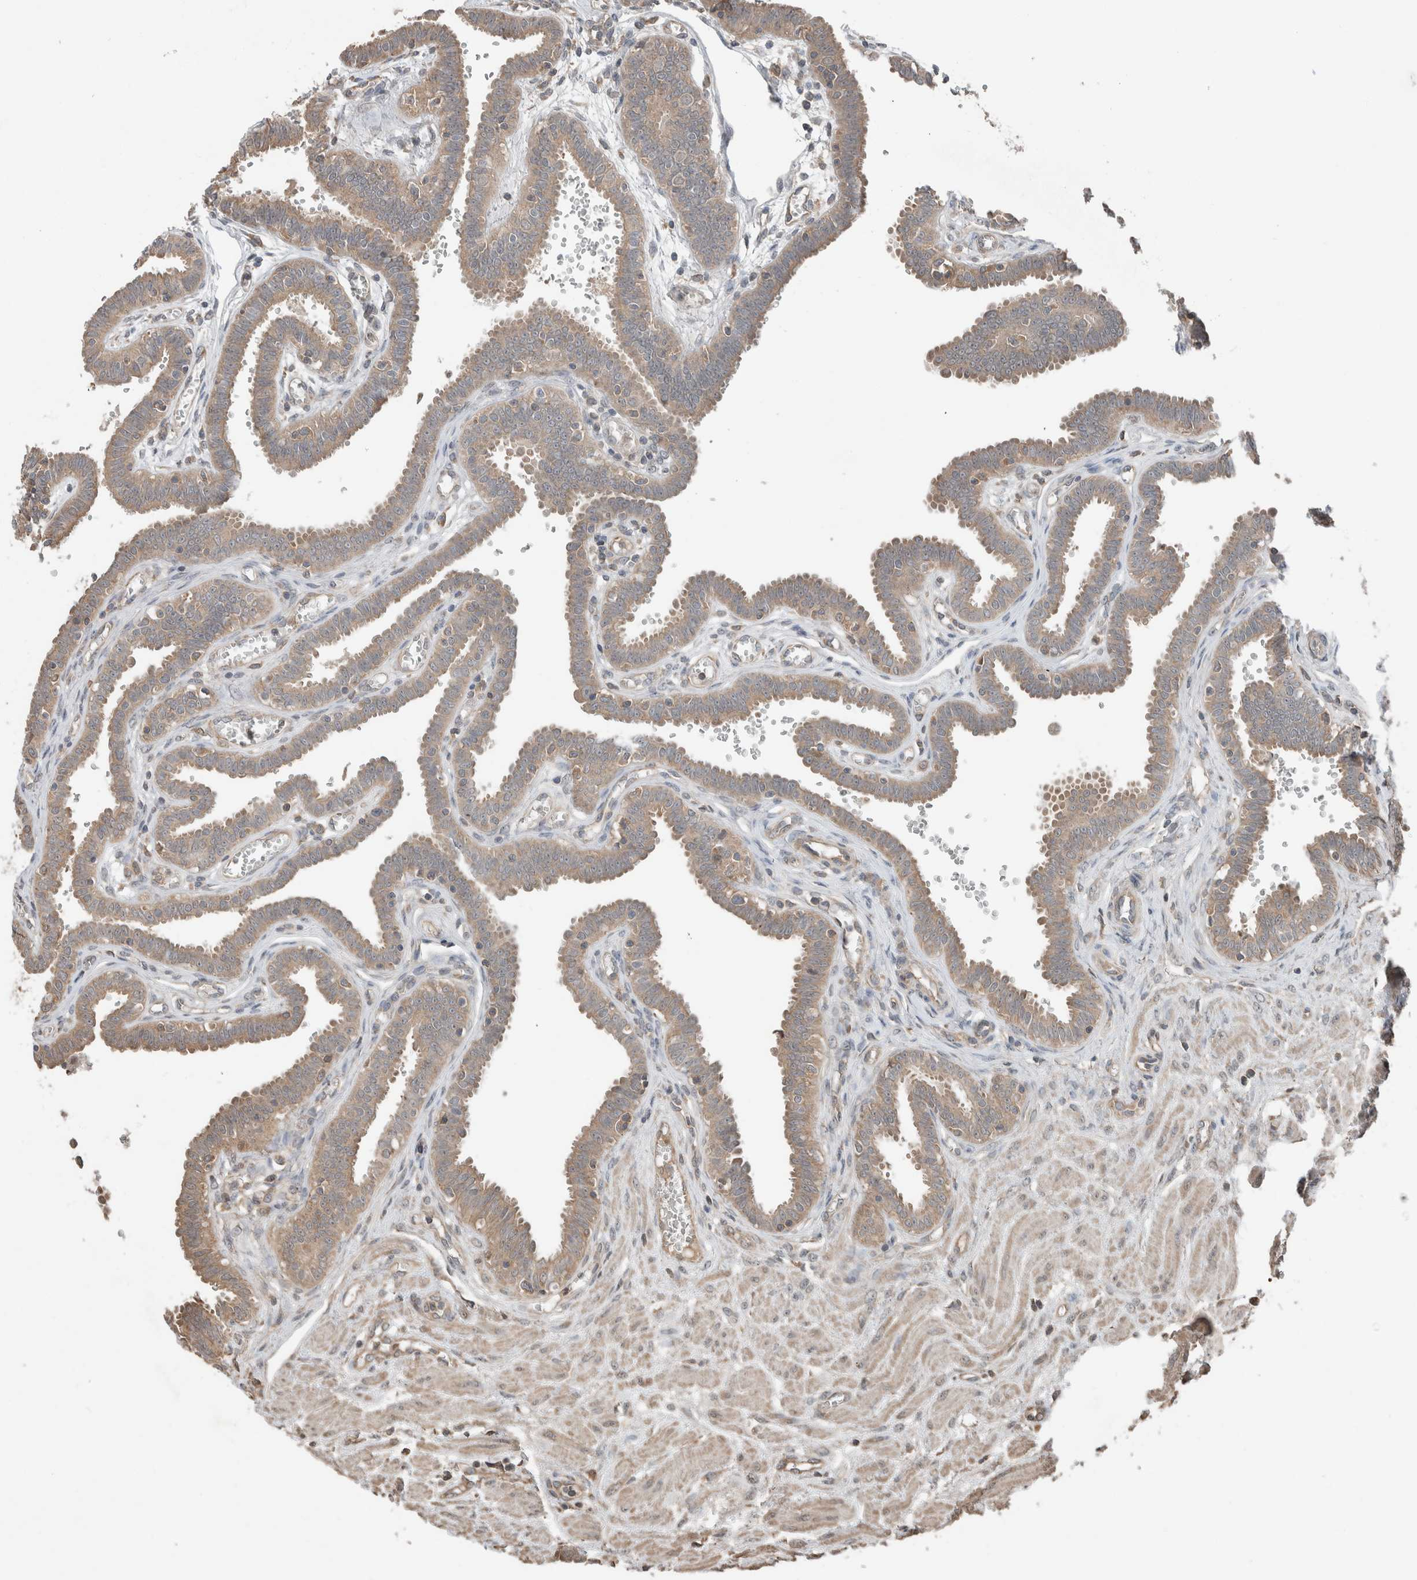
{"staining": {"intensity": "moderate", "quantity": ">75%", "location": "cytoplasmic/membranous"}, "tissue": "fallopian tube", "cell_type": "Glandular cells", "image_type": "normal", "snomed": [{"axis": "morphology", "description": "Normal tissue, NOS"}, {"axis": "topography", "description": "Fallopian tube"}], "caption": "Protein staining of normal fallopian tube shows moderate cytoplasmic/membranous expression in approximately >75% of glandular cells. (Stains: DAB in brown, nuclei in blue, Microscopy: brightfield microscopy at high magnification).", "gene": "KLK14", "patient": {"sex": "female", "age": 32}}